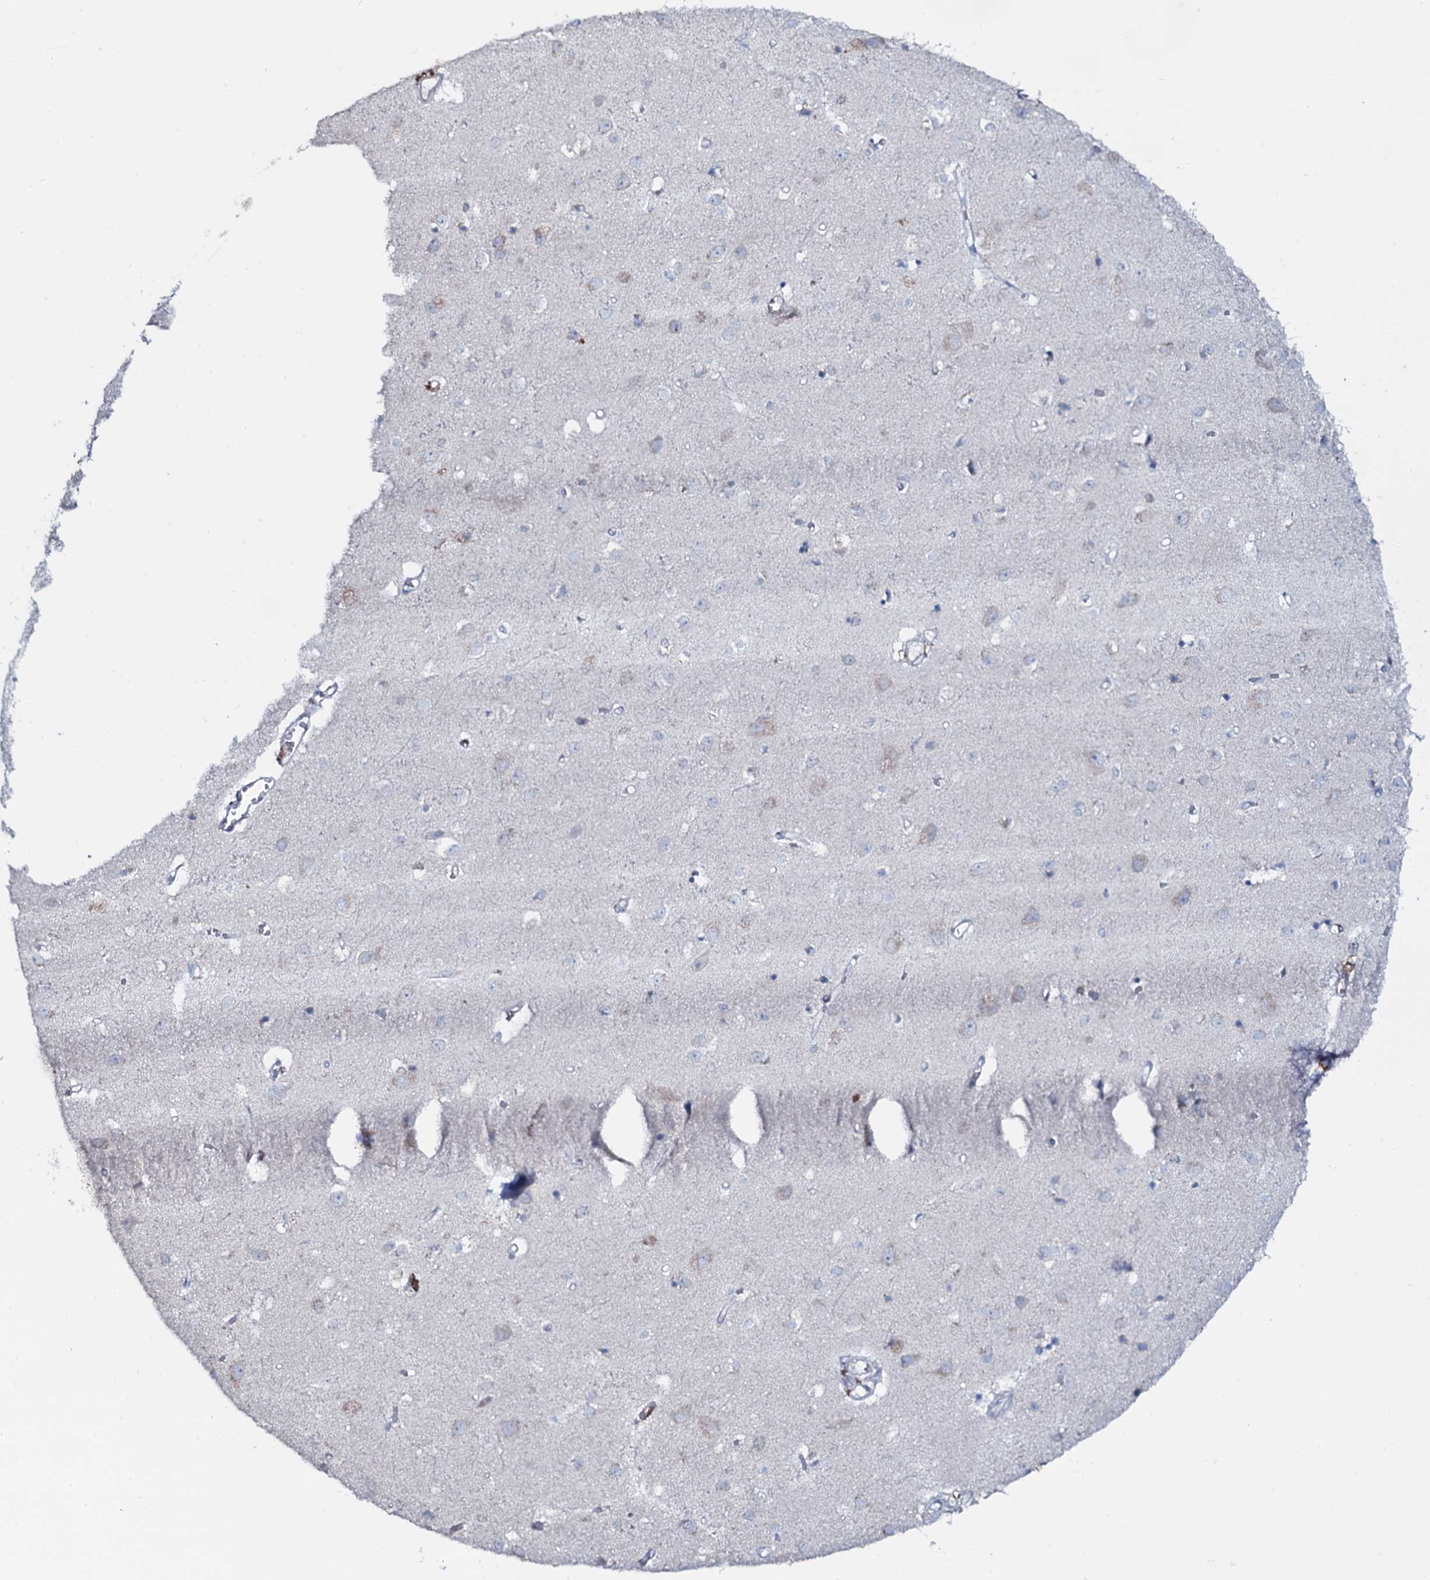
{"staining": {"intensity": "negative", "quantity": "none", "location": "none"}, "tissue": "cerebral cortex", "cell_type": "Endothelial cells", "image_type": "normal", "snomed": [{"axis": "morphology", "description": "Normal tissue, NOS"}, {"axis": "topography", "description": "Cerebral cortex"}], "caption": "Endothelial cells show no significant protein expression in unremarkable cerebral cortex.", "gene": "OSBPL2", "patient": {"sex": "female", "age": 64}}